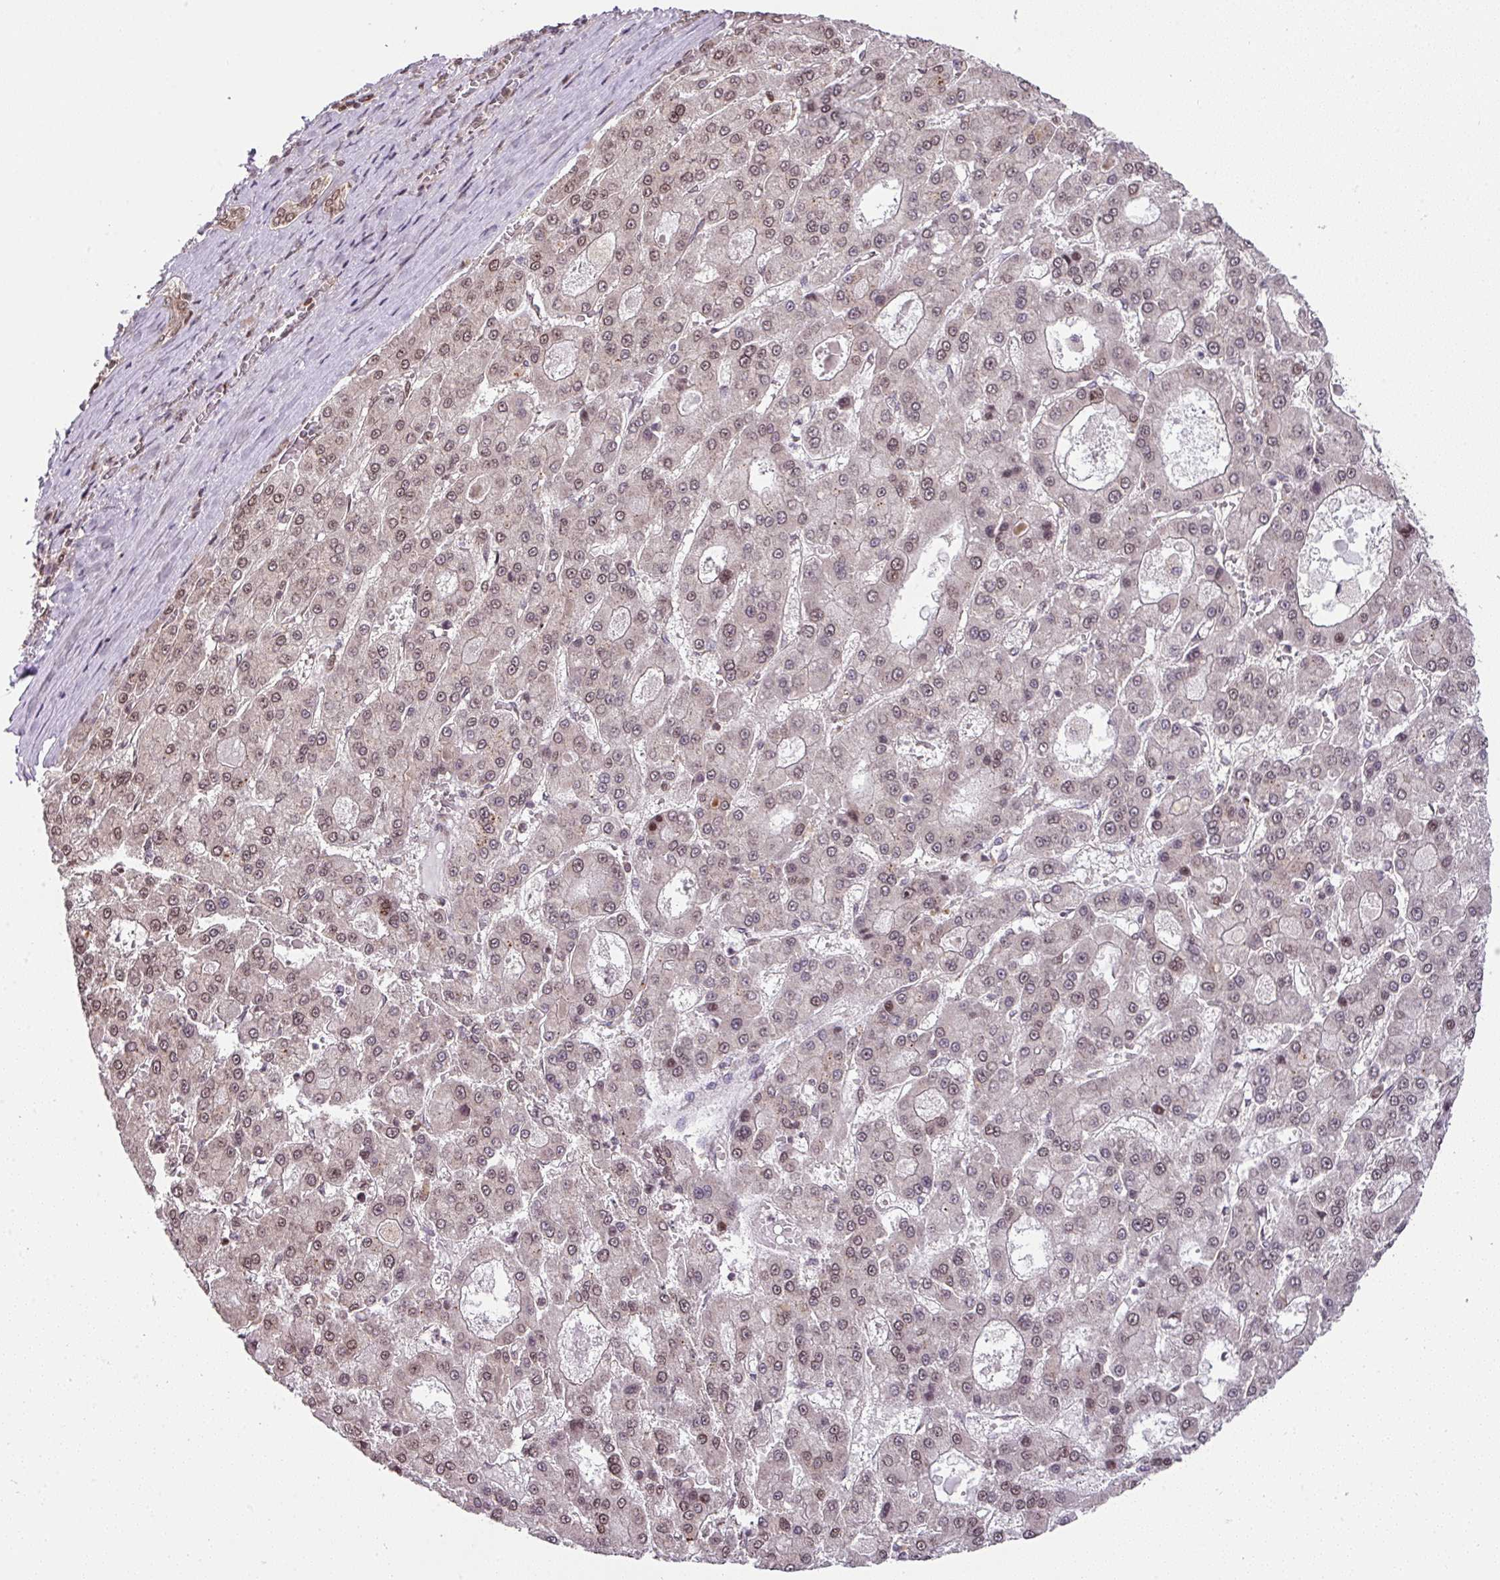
{"staining": {"intensity": "moderate", "quantity": "25%-75%", "location": "nuclear"}, "tissue": "liver cancer", "cell_type": "Tumor cells", "image_type": "cancer", "snomed": [{"axis": "morphology", "description": "Carcinoma, Hepatocellular, NOS"}, {"axis": "topography", "description": "Liver"}], "caption": "Liver hepatocellular carcinoma was stained to show a protein in brown. There is medium levels of moderate nuclear expression in approximately 25%-75% of tumor cells. The staining is performed using DAB brown chromogen to label protein expression. The nuclei are counter-stained blue using hematoxylin.", "gene": "PLK1", "patient": {"sex": "male", "age": 70}}